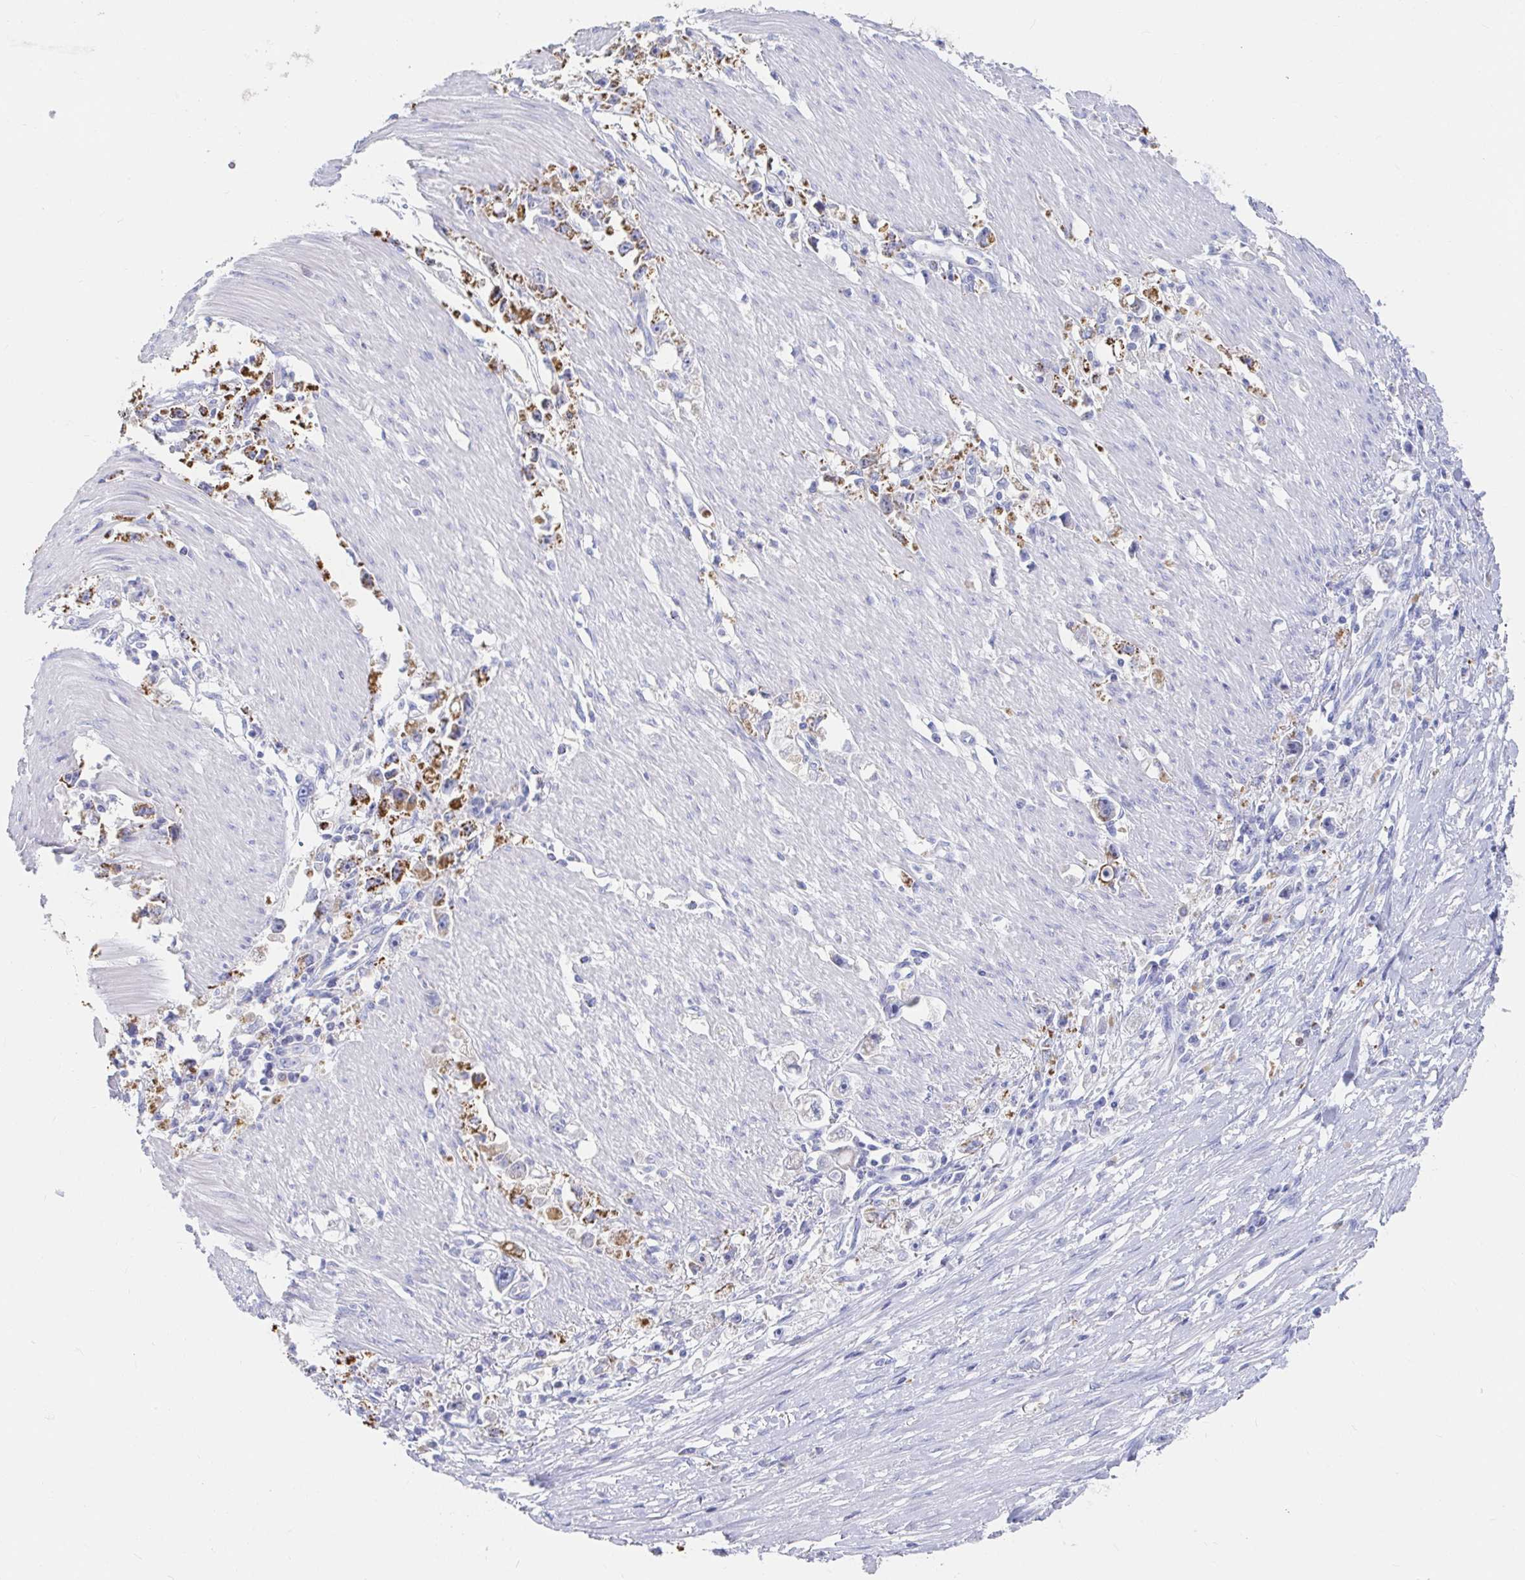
{"staining": {"intensity": "moderate", "quantity": "25%-75%", "location": "cytoplasmic/membranous"}, "tissue": "stomach cancer", "cell_type": "Tumor cells", "image_type": "cancer", "snomed": [{"axis": "morphology", "description": "Adenocarcinoma, NOS"}, {"axis": "topography", "description": "Stomach"}], "caption": "High-magnification brightfield microscopy of stomach cancer (adenocarcinoma) stained with DAB (brown) and counterstained with hematoxylin (blue). tumor cells exhibit moderate cytoplasmic/membranous expression is present in approximately25%-75% of cells.", "gene": "LAMC3", "patient": {"sex": "female", "age": 59}}